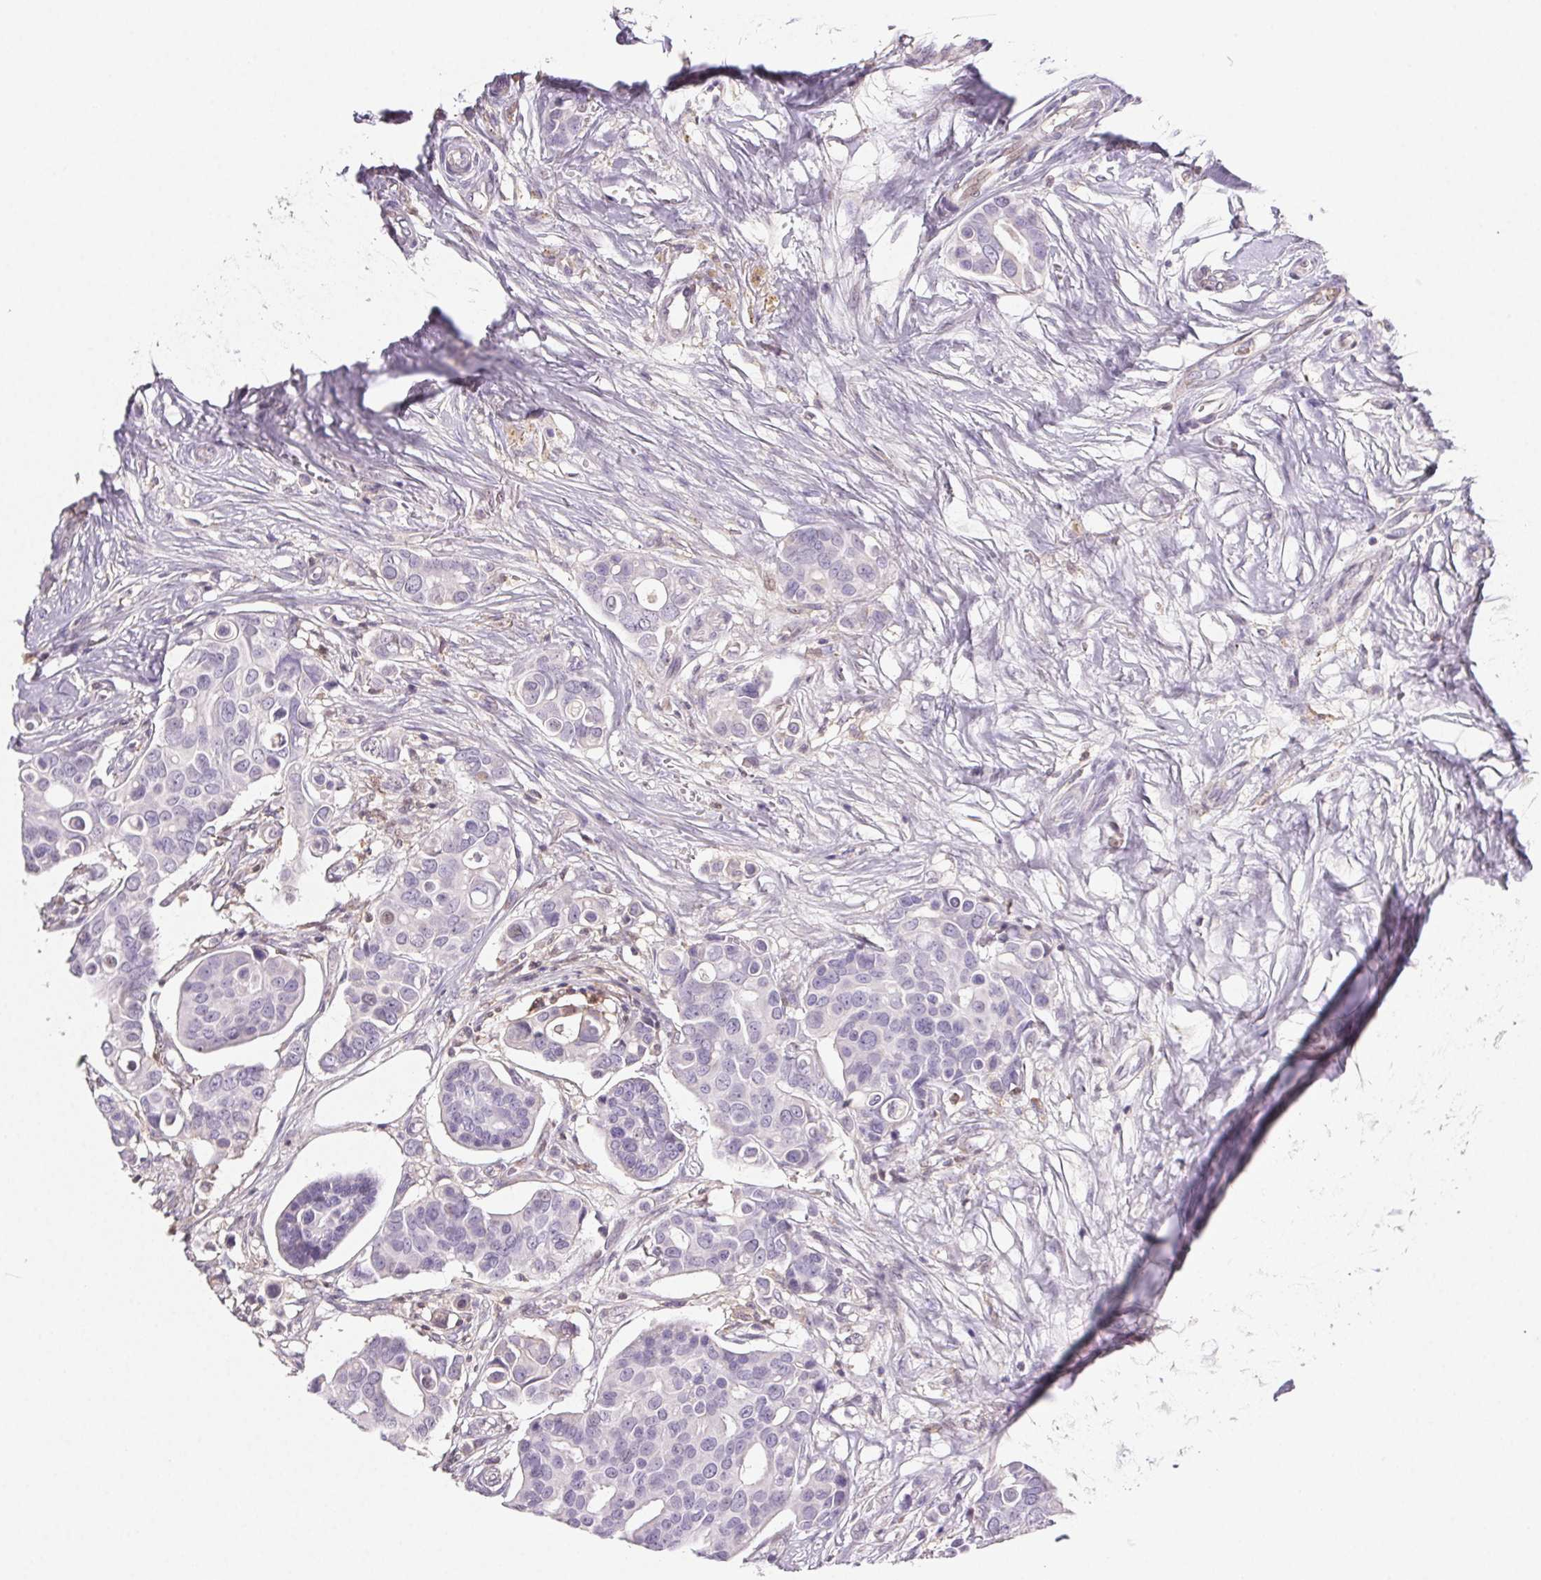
{"staining": {"intensity": "negative", "quantity": "none", "location": "none"}, "tissue": "breast cancer", "cell_type": "Tumor cells", "image_type": "cancer", "snomed": [{"axis": "morphology", "description": "Normal tissue, NOS"}, {"axis": "morphology", "description": "Duct carcinoma"}, {"axis": "topography", "description": "Skin"}, {"axis": "topography", "description": "Breast"}], "caption": "Breast cancer stained for a protein using immunohistochemistry shows no staining tumor cells.", "gene": "GBP1", "patient": {"sex": "female", "age": 54}}